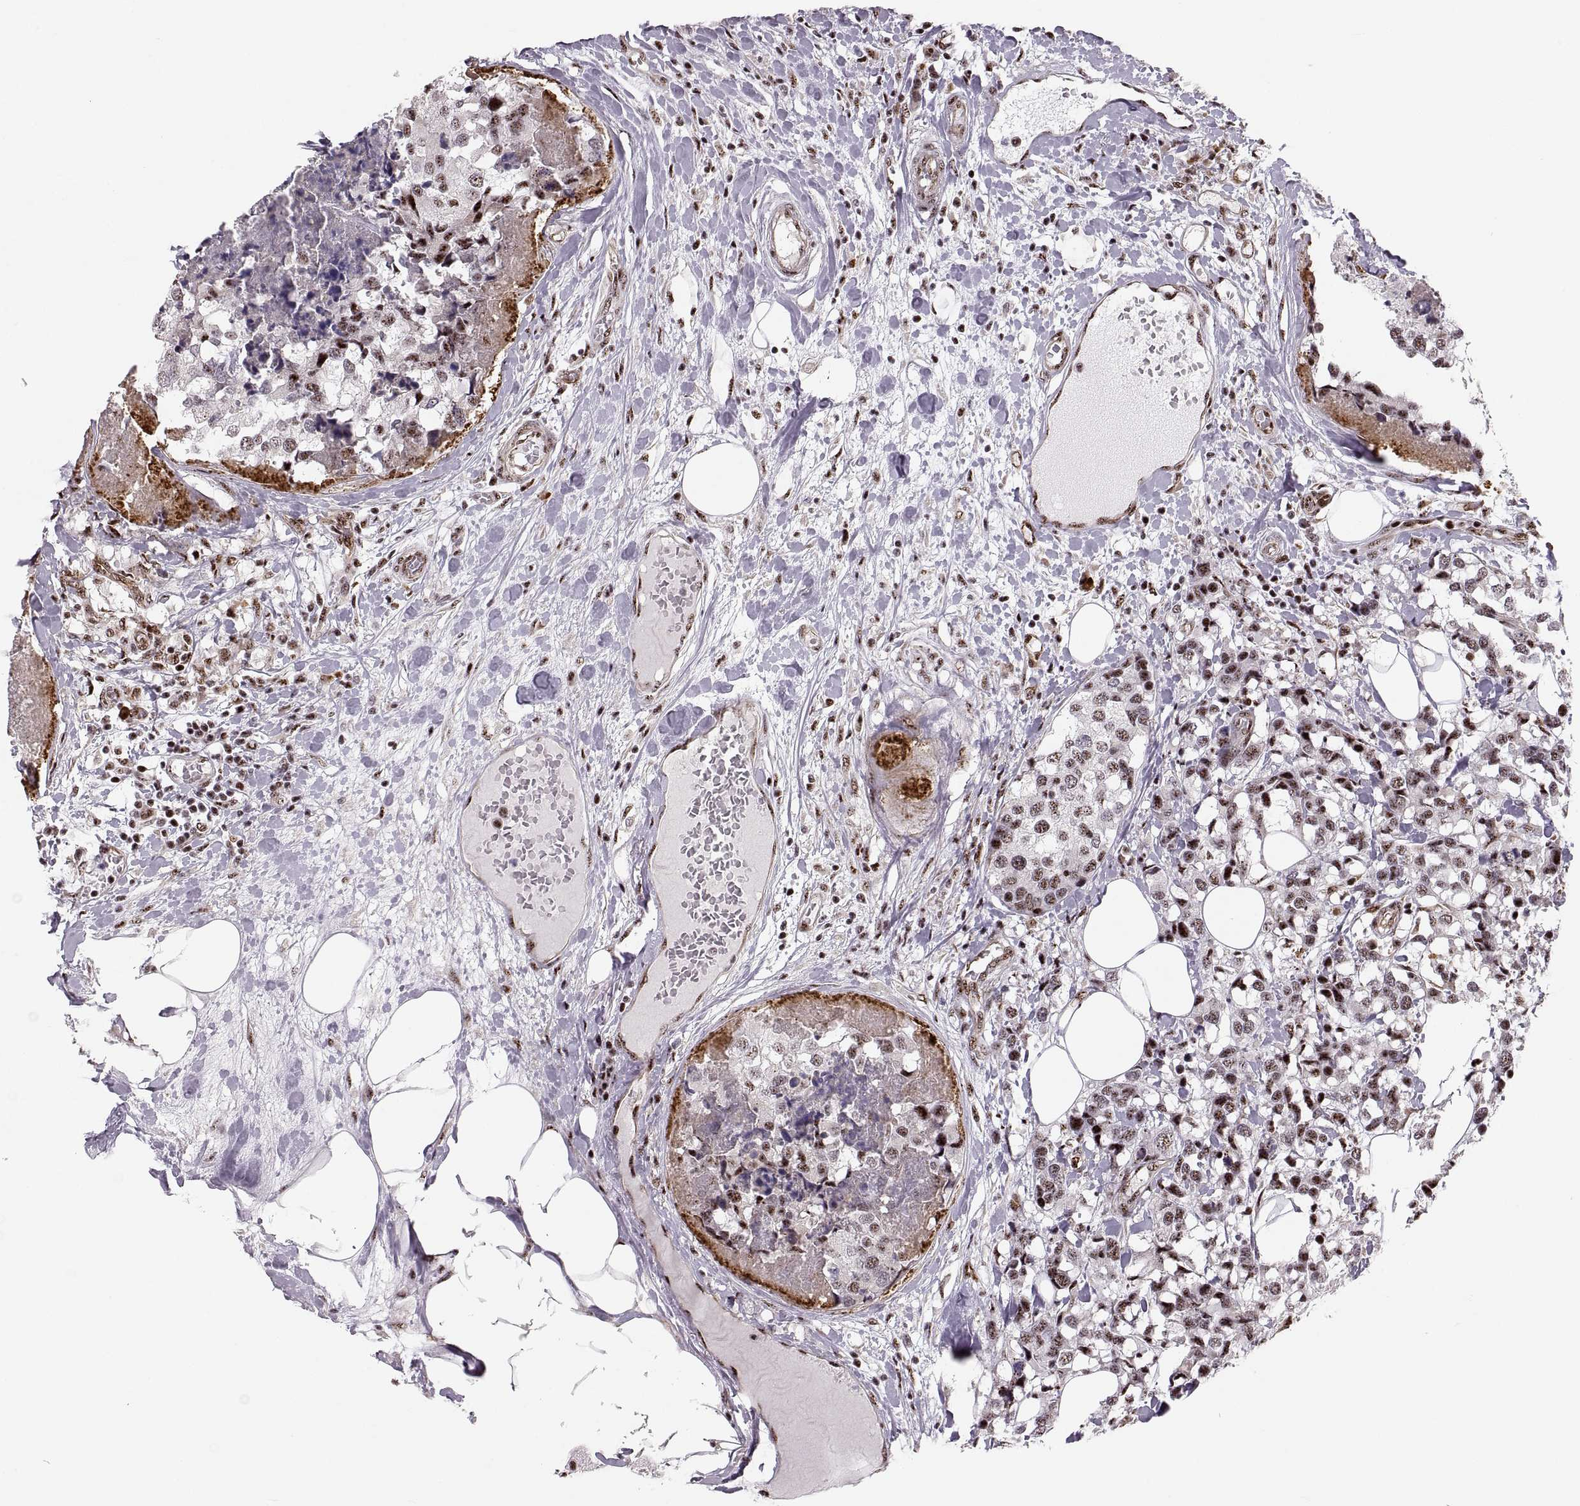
{"staining": {"intensity": "strong", "quantity": "25%-75%", "location": "nuclear"}, "tissue": "breast cancer", "cell_type": "Tumor cells", "image_type": "cancer", "snomed": [{"axis": "morphology", "description": "Lobular carcinoma"}, {"axis": "topography", "description": "Breast"}], "caption": "The histopathology image exhibits staining of breast cancer, revealing strong nuclear protein expression (brown color) within tumor cells.", "gene": "ZCCHC17", "patient": {"sex": "female", "age": 59}}